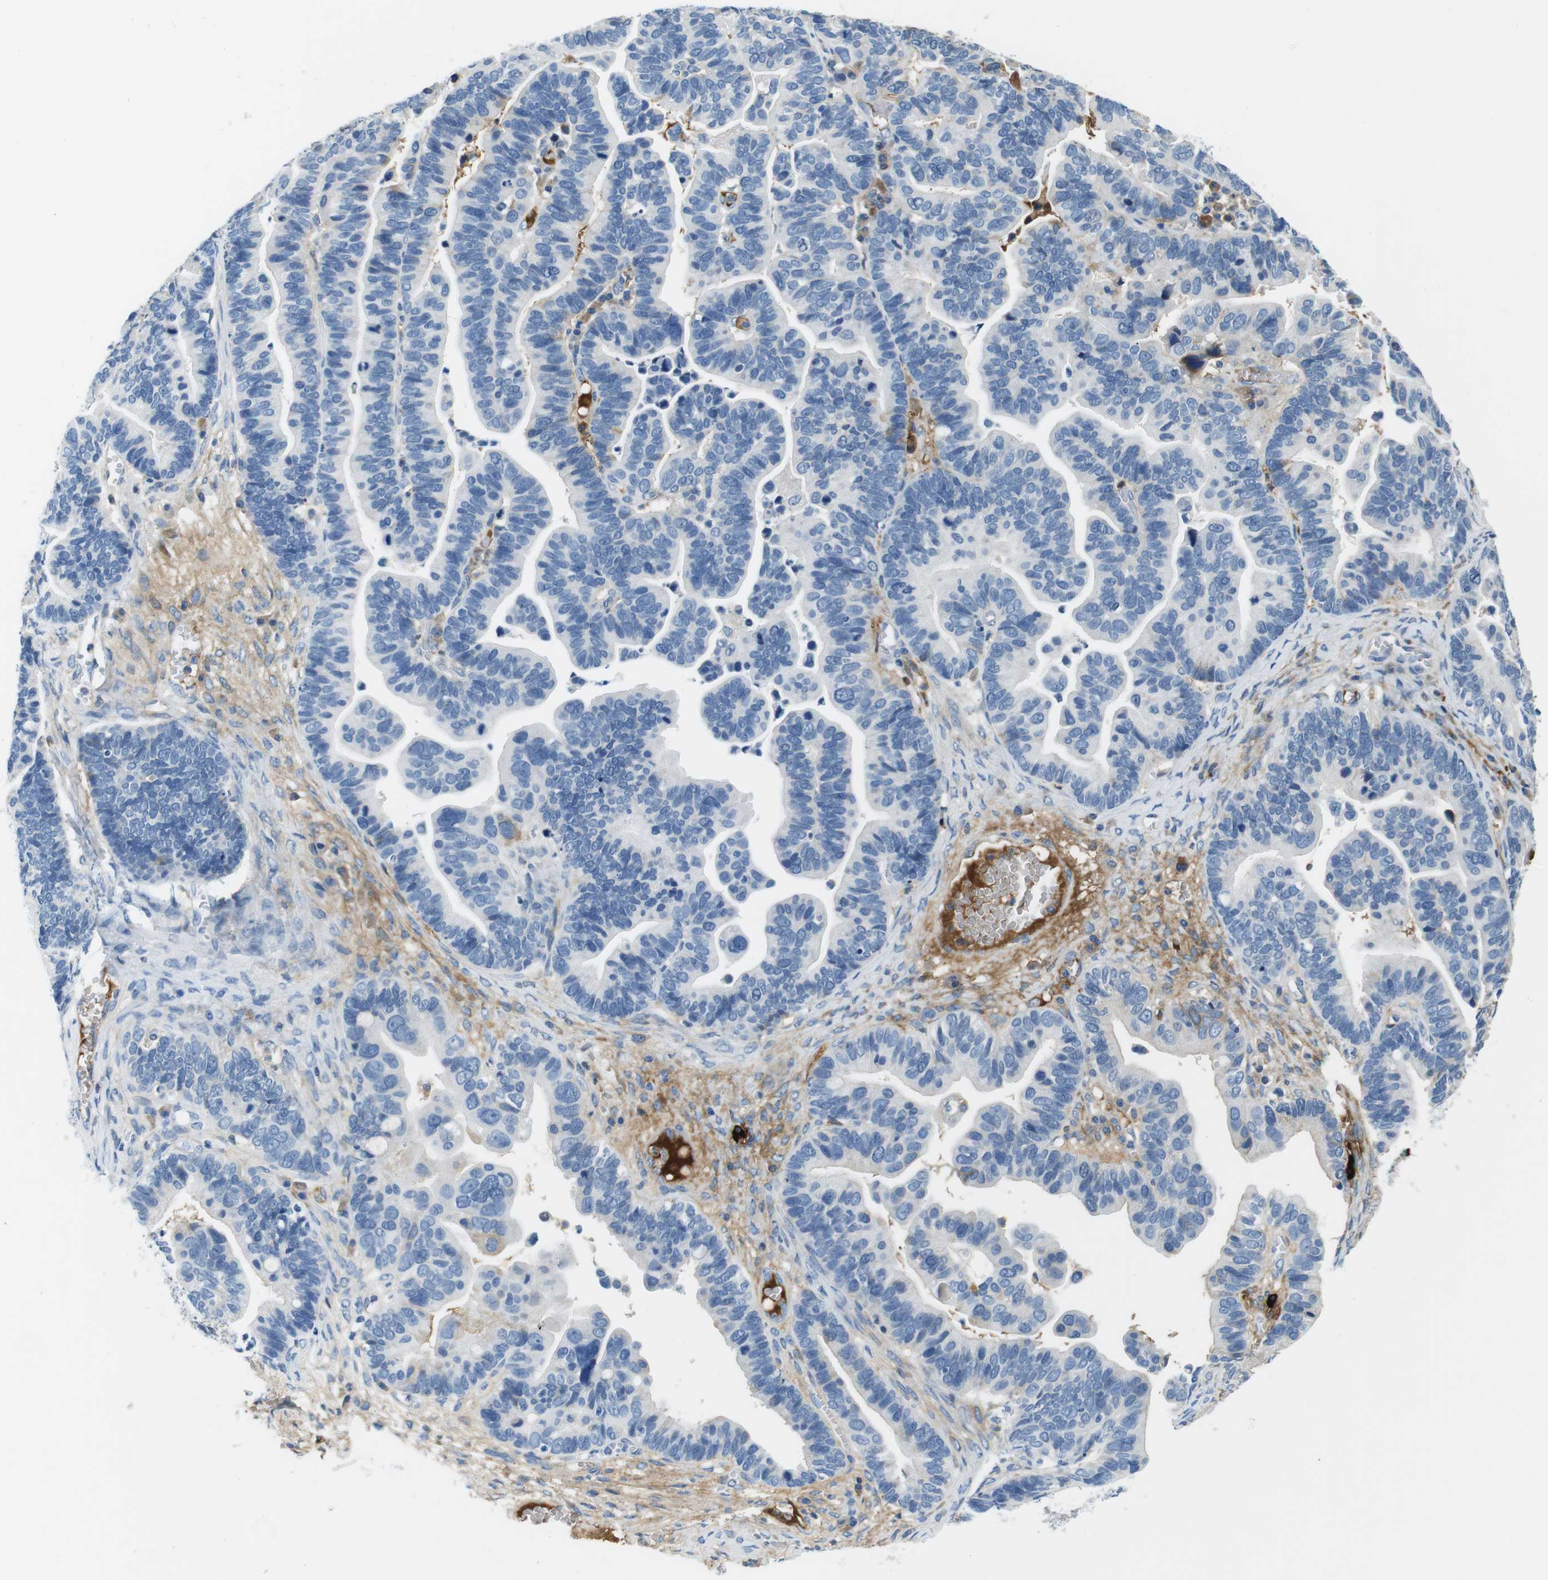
{"staining": {"intensity": "negative", "quantity": "none", "location": "none"}, "tissue": "ovarian cancer", "cell_type": "Tumor cells", "image_type": "cancer", "snomed": [{"axis": "morphology", "description": "Cystadenocarcinoma, serous, NOS"}, {"axis": "topography", "description": "Ovary"}], "caption": "Tumor cells are negative for brown protein staining in ovarian serous cystadenocarcinoma.", "gene": "IGHD", "patient": {"sex": "female", "age": 56}}